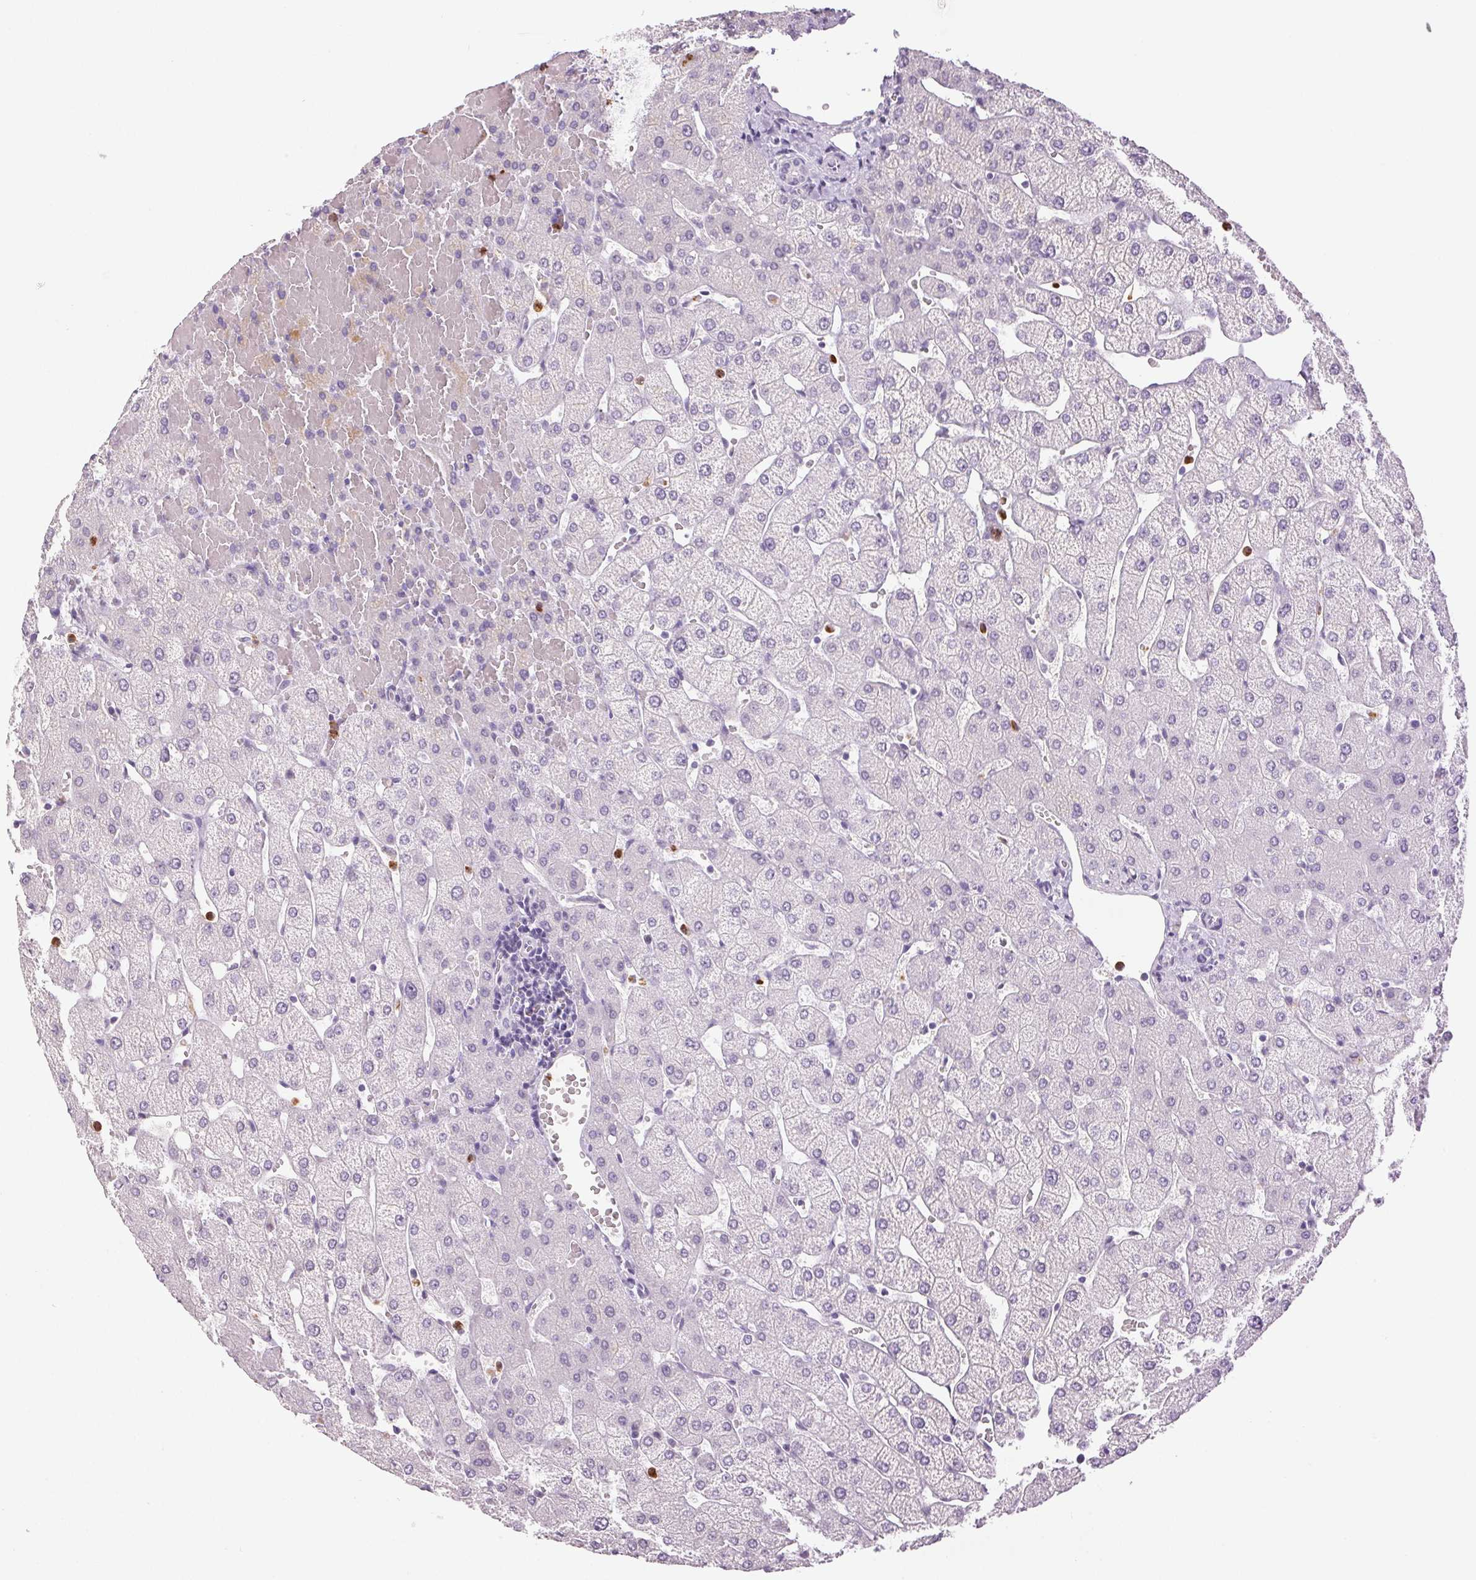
{"staining": {"intensity": "negative", "quantity": "none", "location": "none"}, "tissue": "liver", "cell_type": "Cholangiocytes", "image_type": "normal", "snomed": [{"axis": "morphology", "description": "Normal tissue, NOS"}, {"axis": "topography", "description": "Liver"}], "caption": "DAB immunohistochemical staining of normal human liver displays no significant positivity in cholangiocytes. Brightfield microscopy of immunohistochemistry (IHC) stained with DAB (brown) and hematoxylin (blue), captured at high magnification.", "gene": "LTF", "patient": {"sex": "female", "age": 54}}